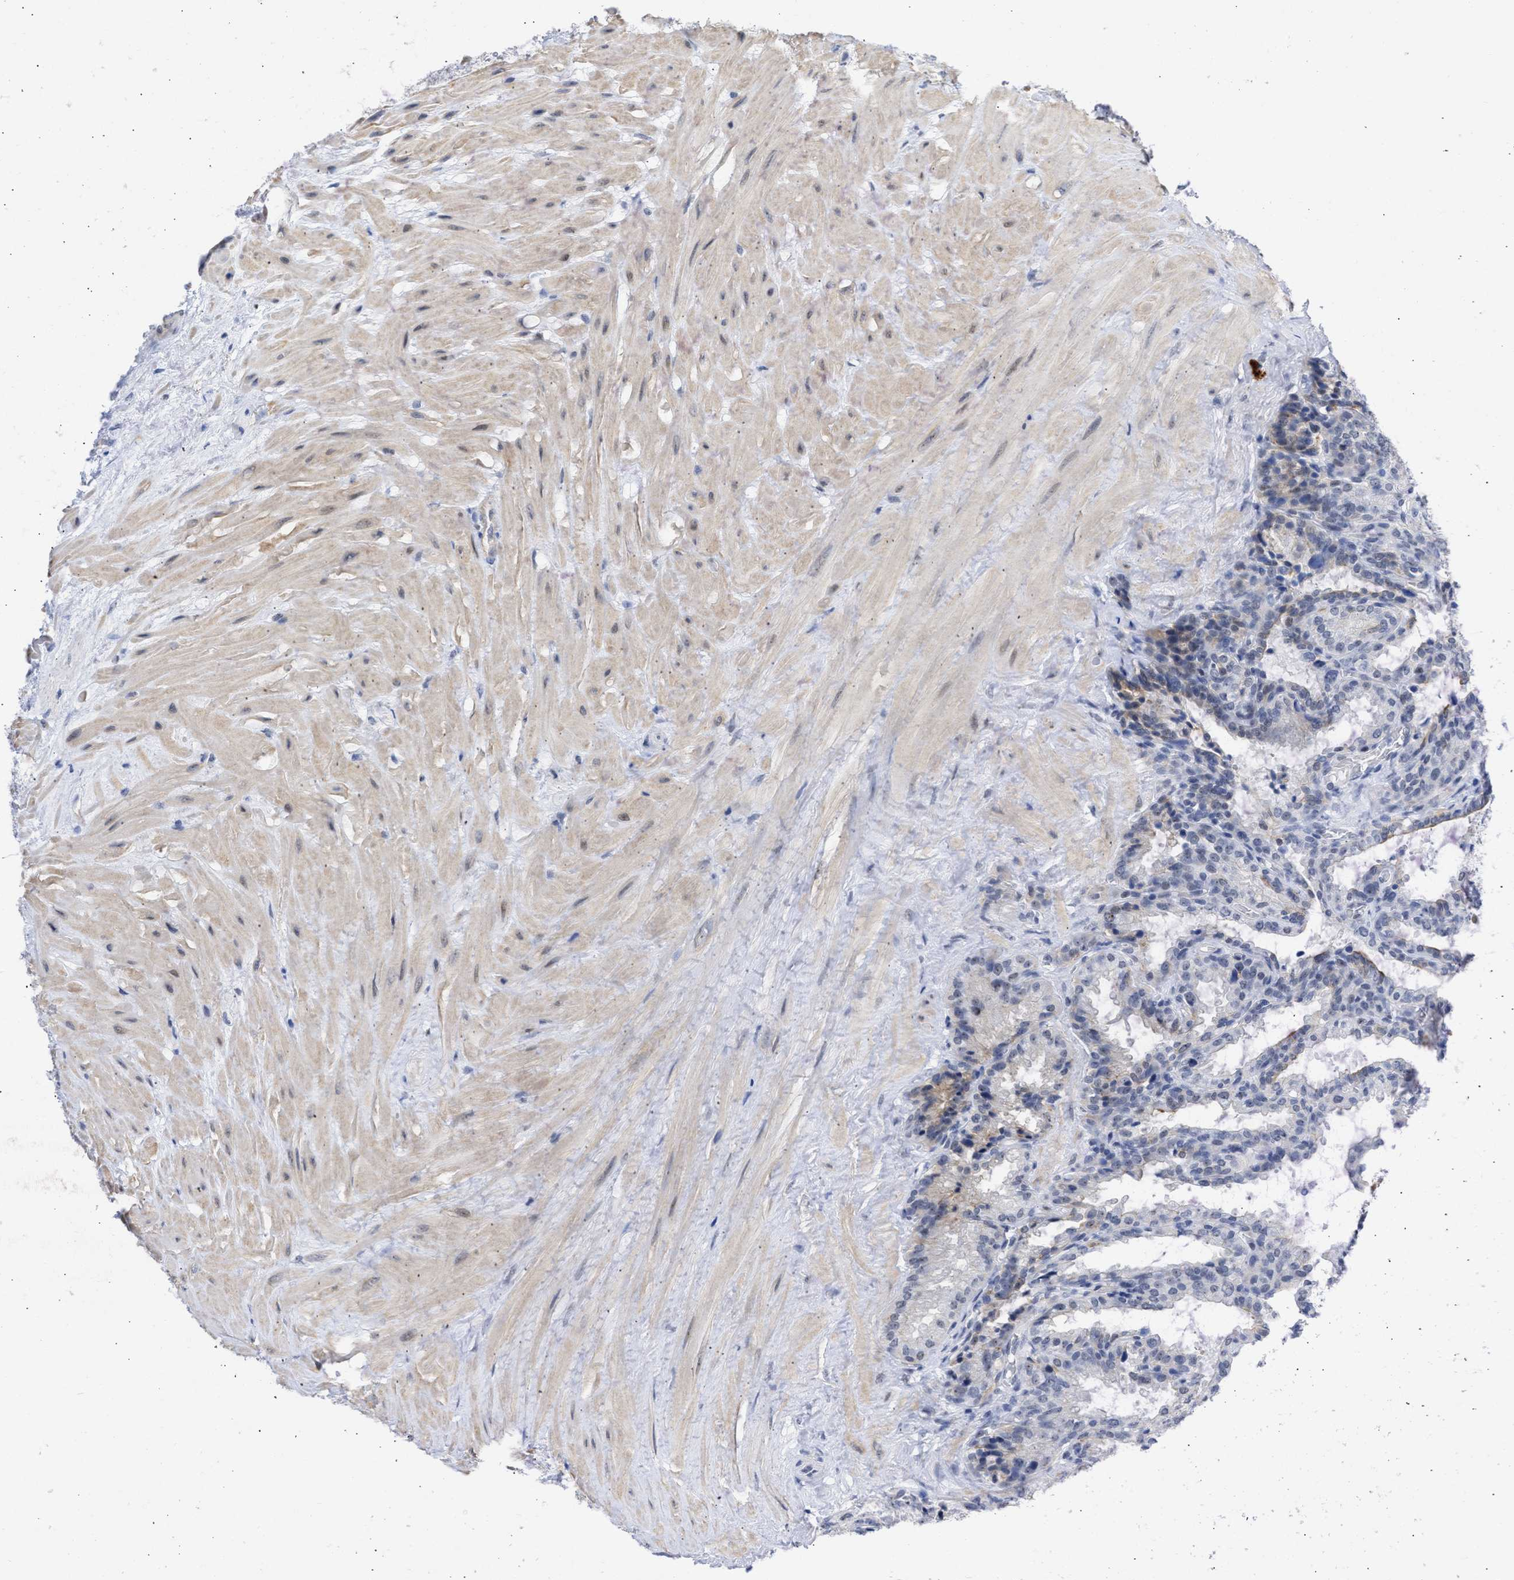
{"staining": {"intensity": "moderate", "quantity": "25%-75%", "location": "cytoplasmic/membranous,nuclear"}, "tissue": "seminal vesicle", "cell_type": "Glandular cells", "image_type": "normal", "snomed": [{"axis": "morphology", "description": "Normal tissue, NOS"}, {"axis": "topography", "description": "Seminal veicle"}], "caption": "Moderate cytoplasmic/membranous,nuclear protein positivity is present in approximately 25%-75% of glandular cells in seminal vesicle. (Stains: DAB in brown, nuclei in blue, Microscopy: brightfield microscopy at high magnification).", "gene": "DDX41", "patient": {"sex": "male", "age": 46}}